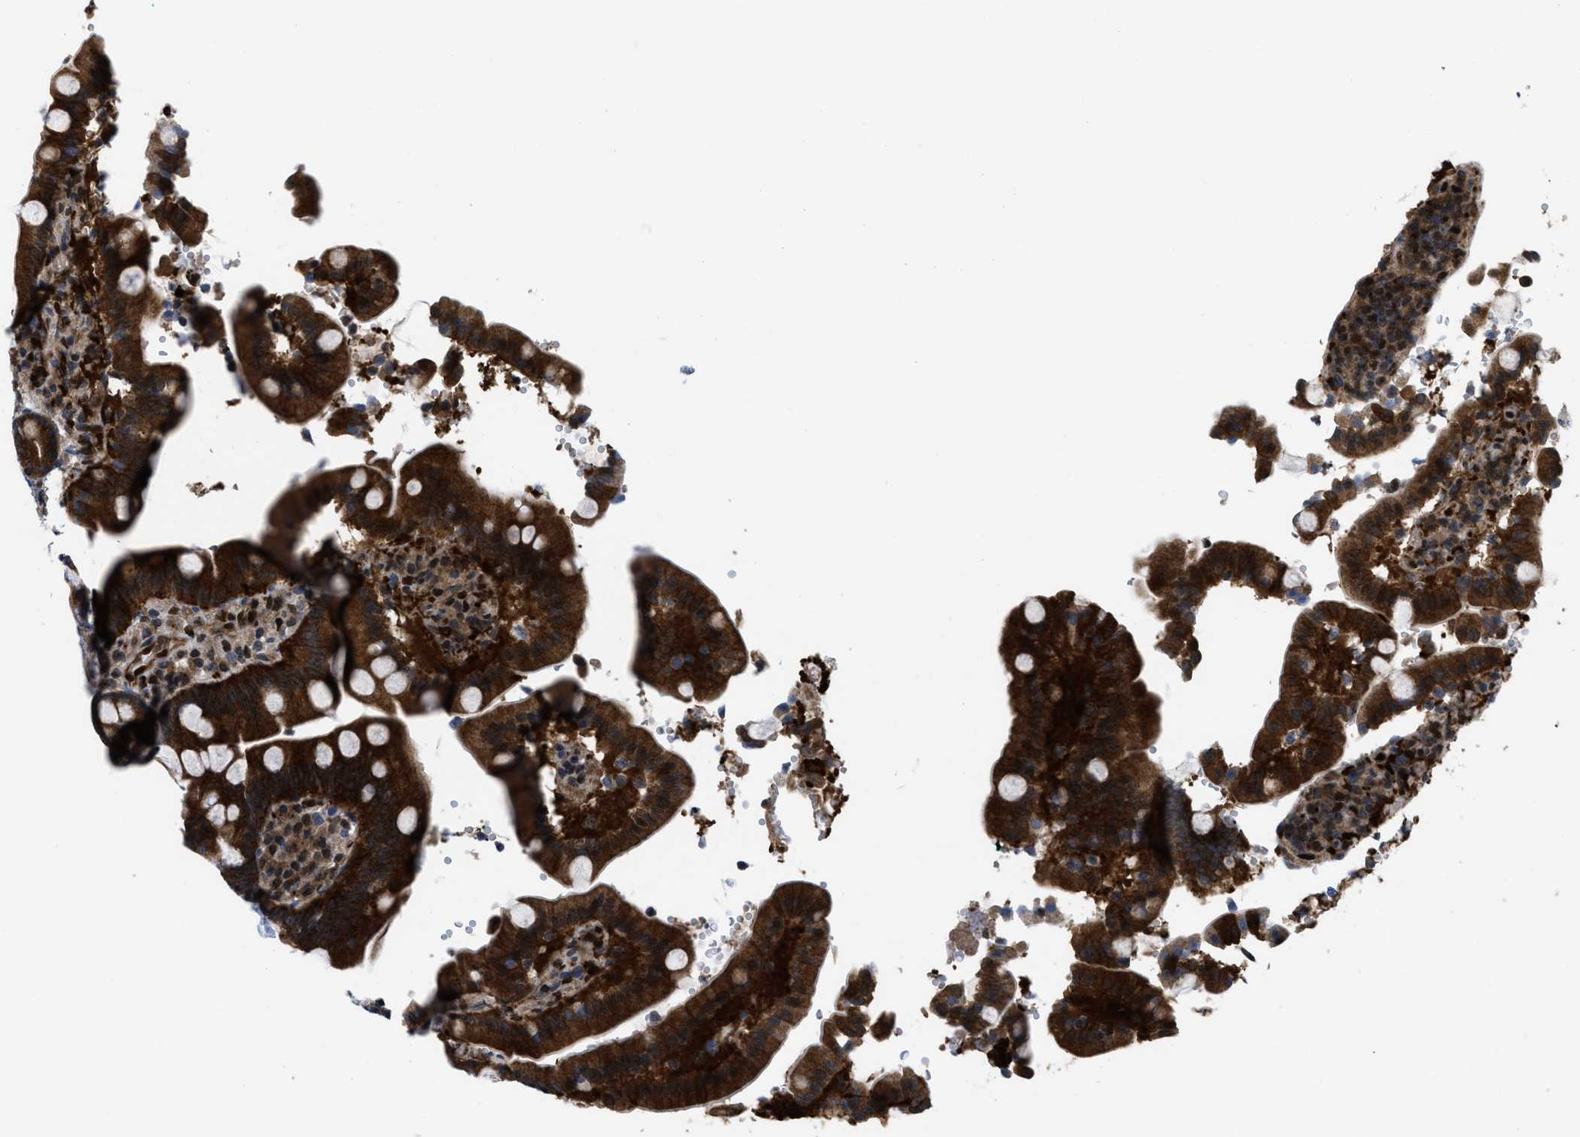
{"staining": {"intensity": "strong", "quantity": ">75%", "location": "cytoplasmic/membranous"}, "tissue": "duodenum", "cell_type": "Glandular cells", "image_type": "normal", "snomed": [{"axis": "morphology", "description": "Normal tissue, NOS"}, {"axis": "topography", "description": "Small intestine, NOS"}], "caption": "Brown immunohistochemical staining in benign duodenum shows strong cytoplasmic/membranous expression in about >75% of glandular cells. Immunohistochemistry (ihc) stains the protein in brown and the nuclei are stained blue.", "gene": "PPP2CB", "patient": {"sex": "female", "age": 71}}